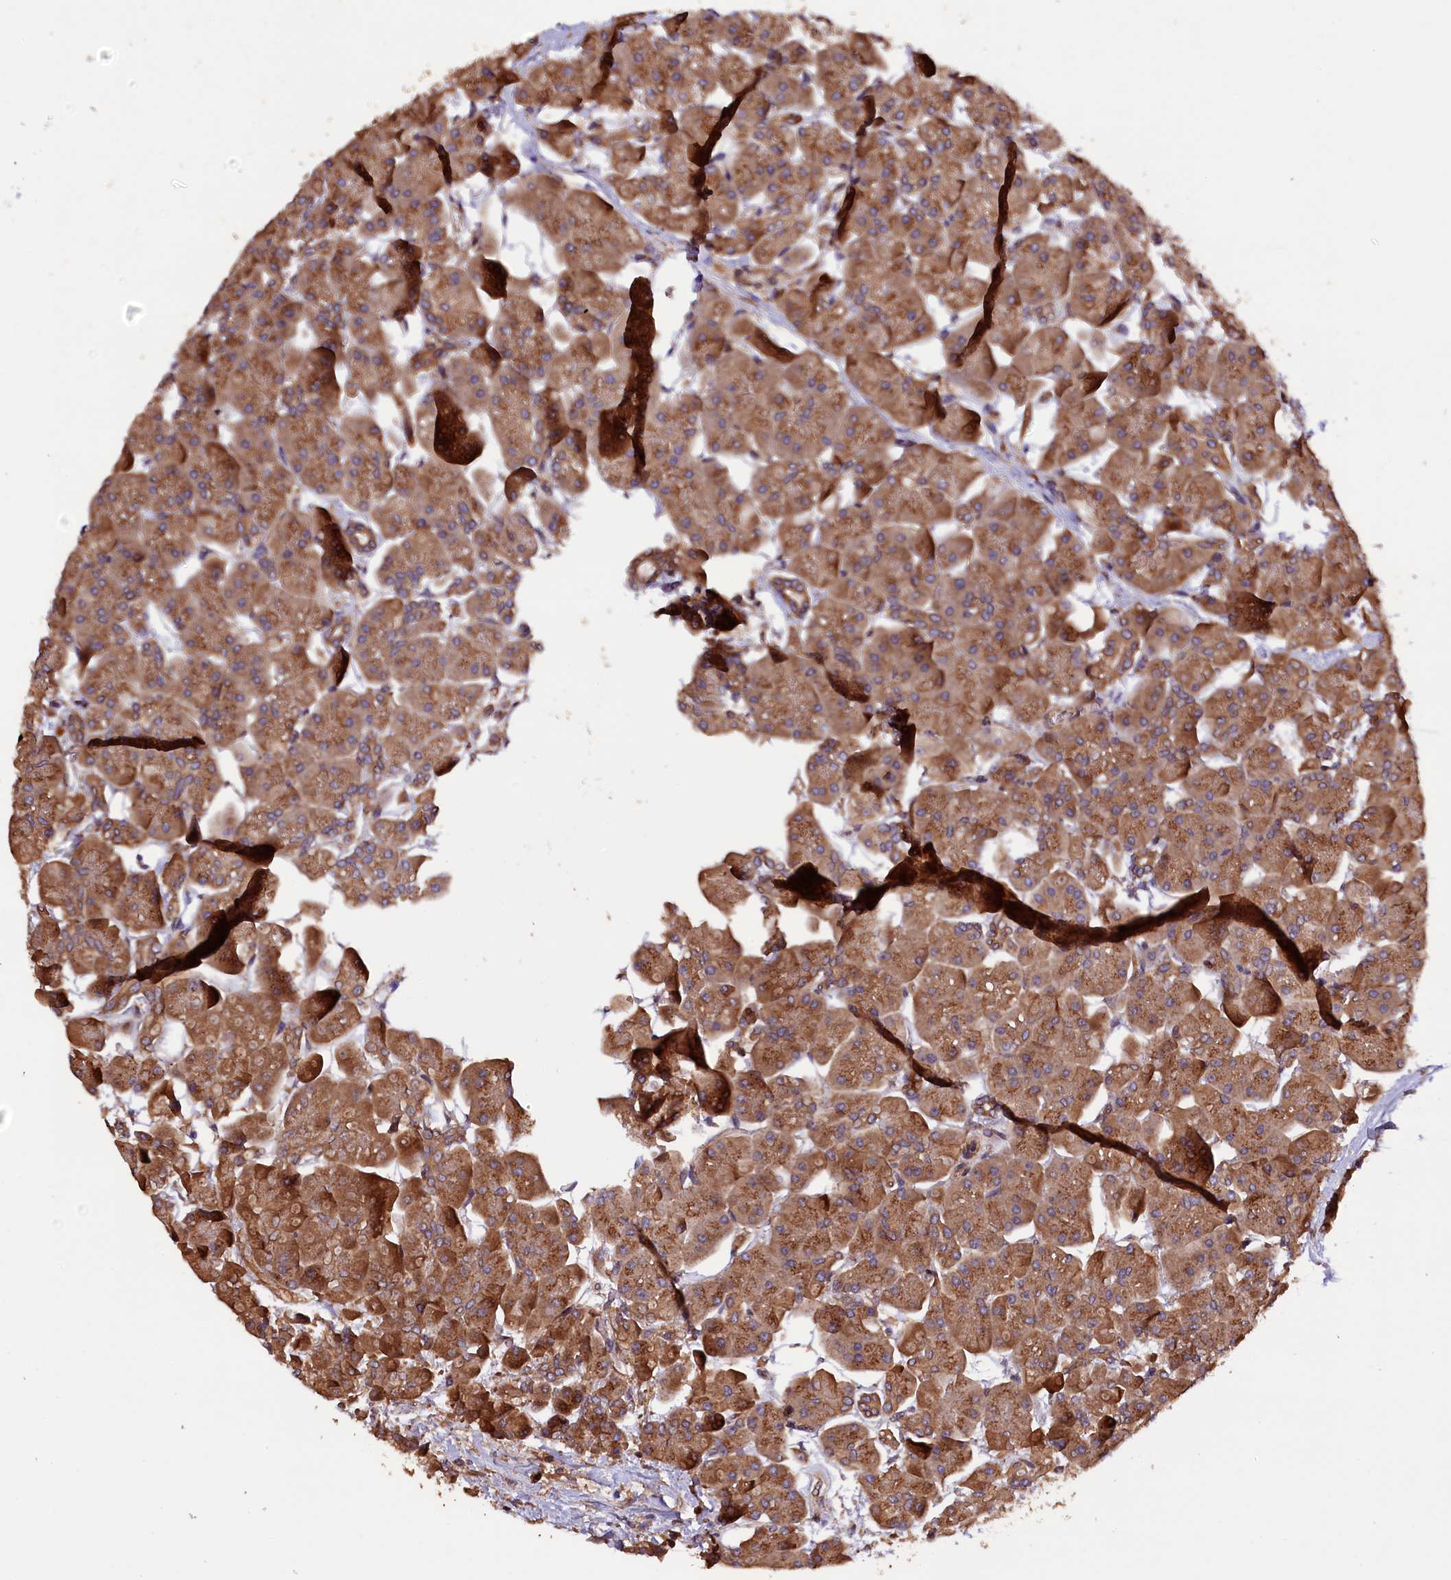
{"staining": {"intensity": "moderate", "quantity": ">75%", "location": "cytoplasmic/membranous"}, "tissue": "pancreas", "cell_type": "Exocrine glandular cells", "image_type": "normal", "snomed": [{"axis": "morphology", "description": "Normal tissue, NOS"}, {"axis": "topography", "description": "Pancreas"}], "caption": "An image of pancreas stained for a protein demonstrates moderate cytoplasmic/membranous brown staining in exocrine glandular cells.", "gene": "KLC2", "patient": {"sex": "male", "age": 66}}